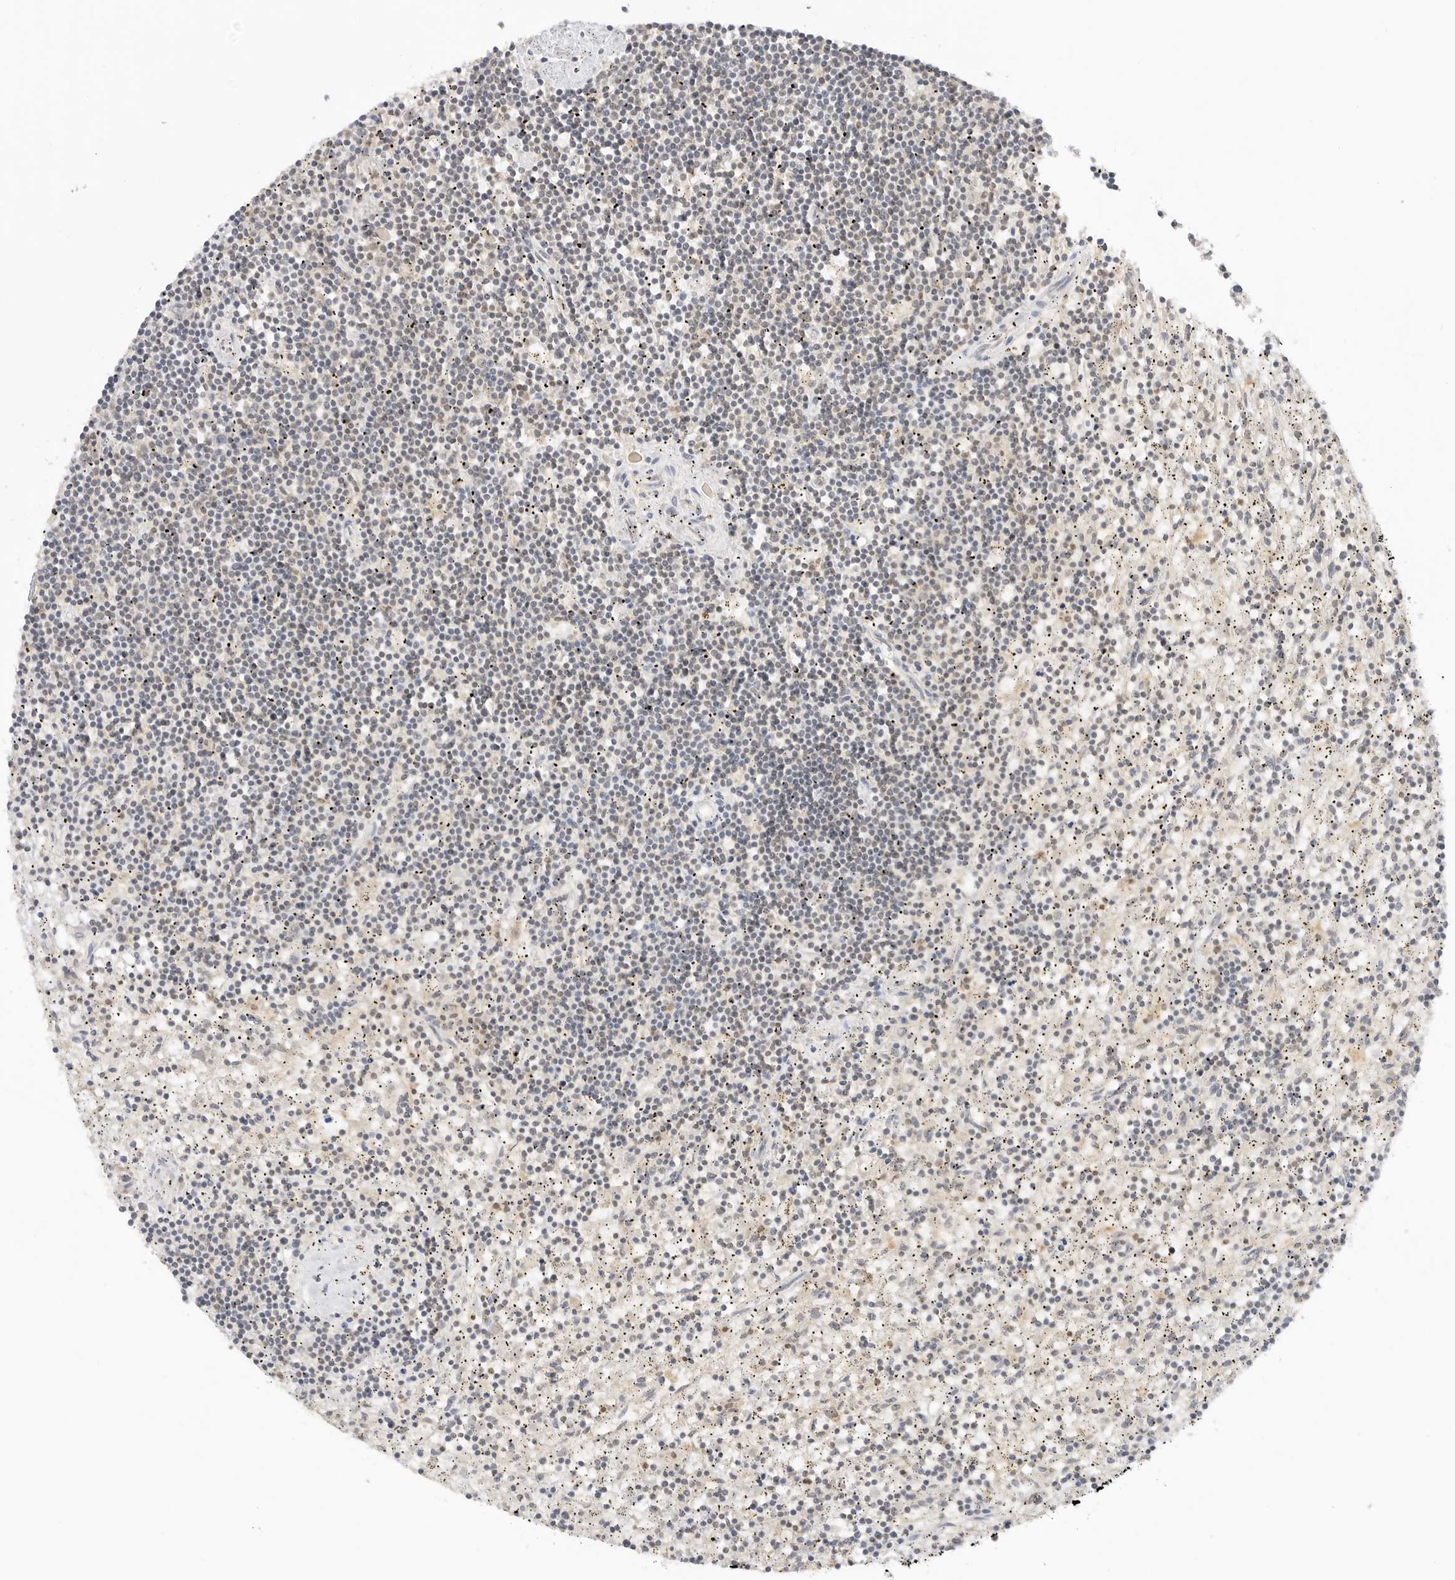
{"staining": {"intensity": "negative", "quantity": "none", "location": "none"}, "tissue": "lymphoma", "cell_type": "Tumor cells", "image_type": "cancer", "snomed": [{"axis": "morphology", "description": "Malignant lymphoma, non-Hodgkin's type, Low grade"}, {"axis": "topography", "description": "Spleen"}], "caption": "IHC of human low-grade malignant lymphoma, non-Hodgkin's type reveals no staining in tumor cells.", "gene": "EPHA1", "patient": {"sex": "male", "age": 76}}